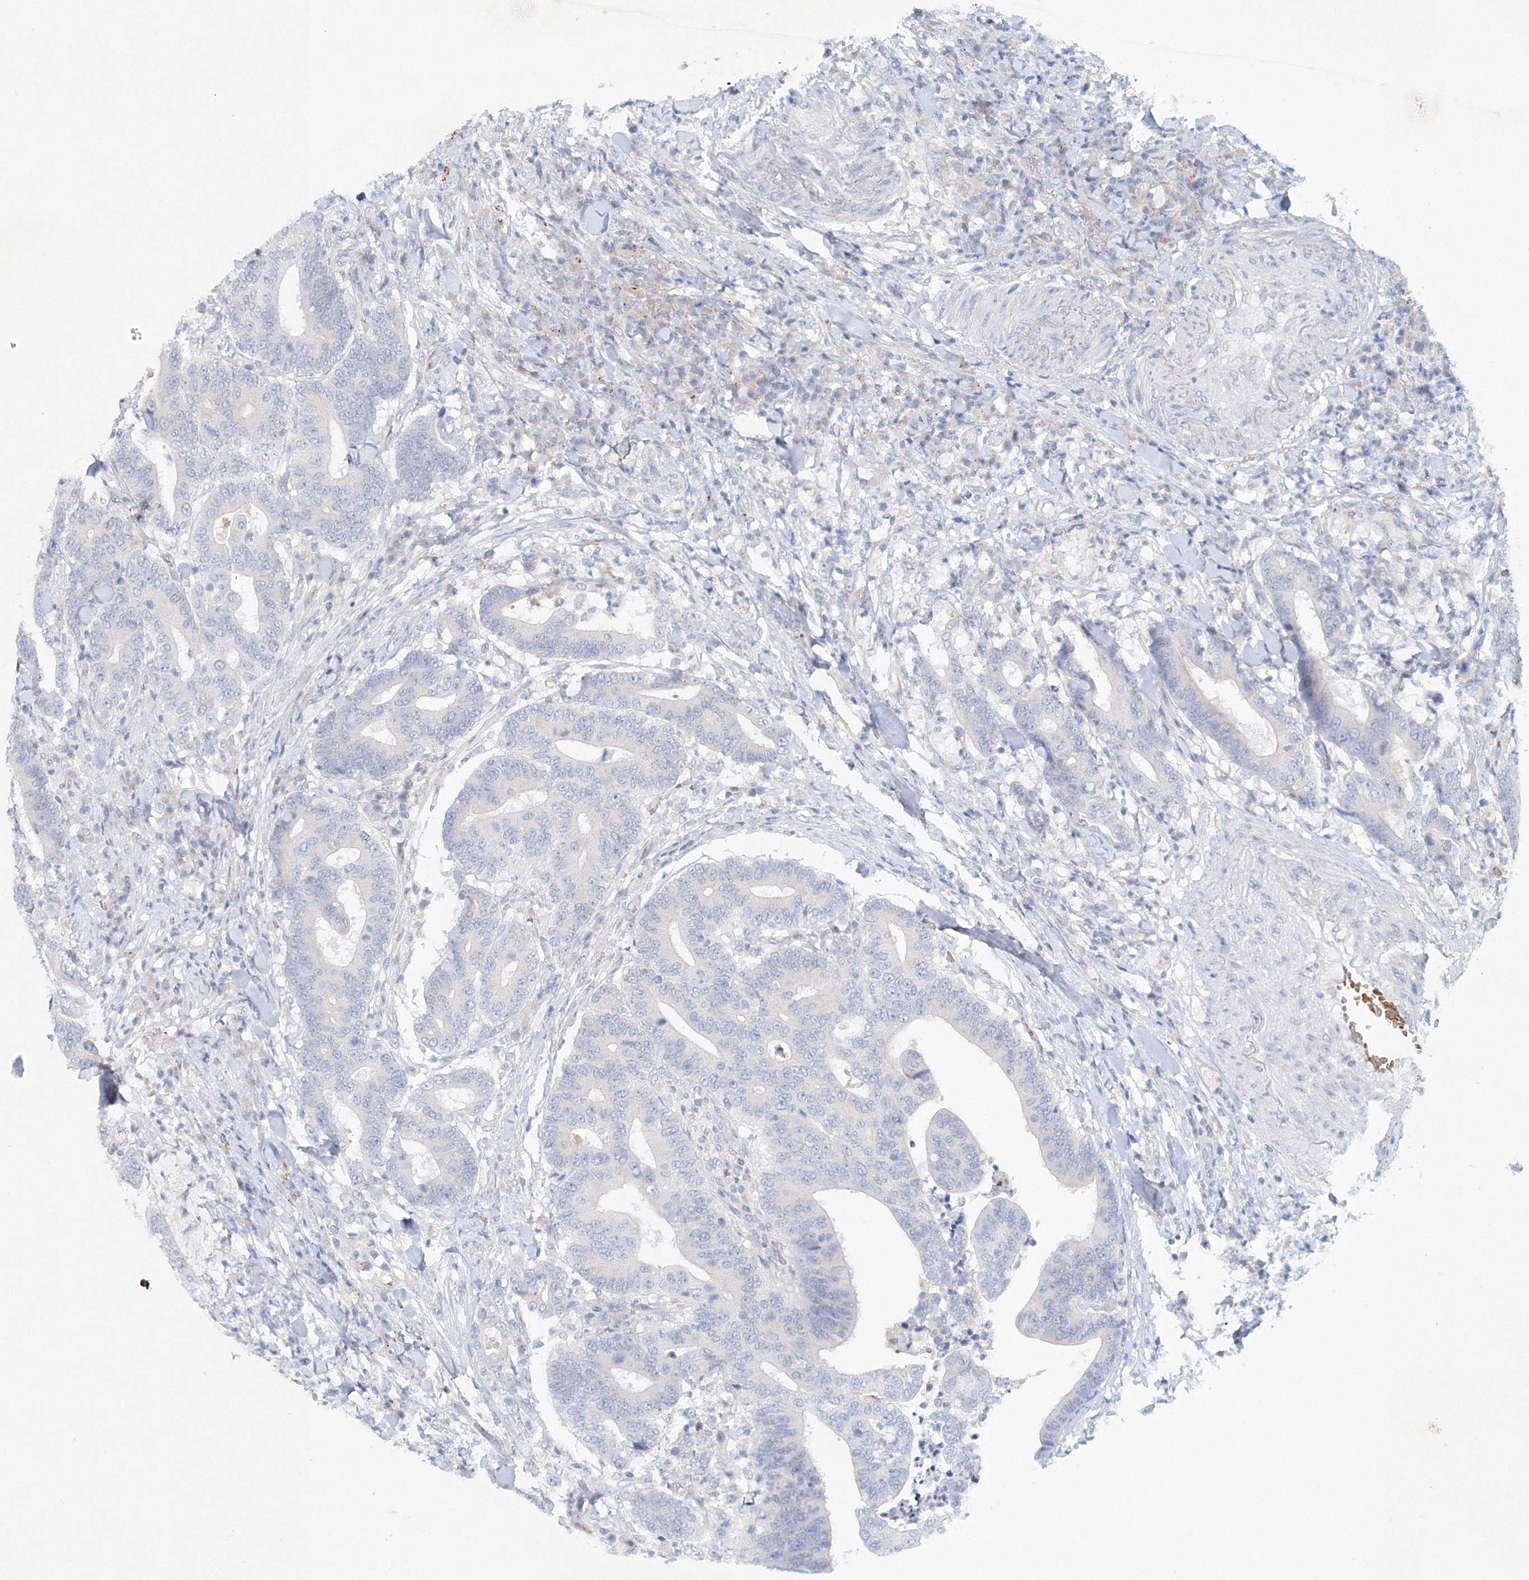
{"staining": {"intensity": "negative", "quantity": "none", "location": "none"}, "tissue": "colorectal cancer", "cell_type": "Tumor cells", "image_type": "cancer", "snomed": [{"axis": "morphology", "description": "Adenocarcinoma, NOS"}, {"axis": "topography", "description": "Colon"}], "caption": "Immunohistochemical staining of colorectal adenocarcinoma displays no significant expression in tumor cells. Brightfield microscopy of IHC stained with DAB (3,3'-diaminobenzidine) (brown) and hematoxylin (blue), captured at high magnification.", "gene": "SH3BP5", "patient": {"sex": "female", "age": 66}}